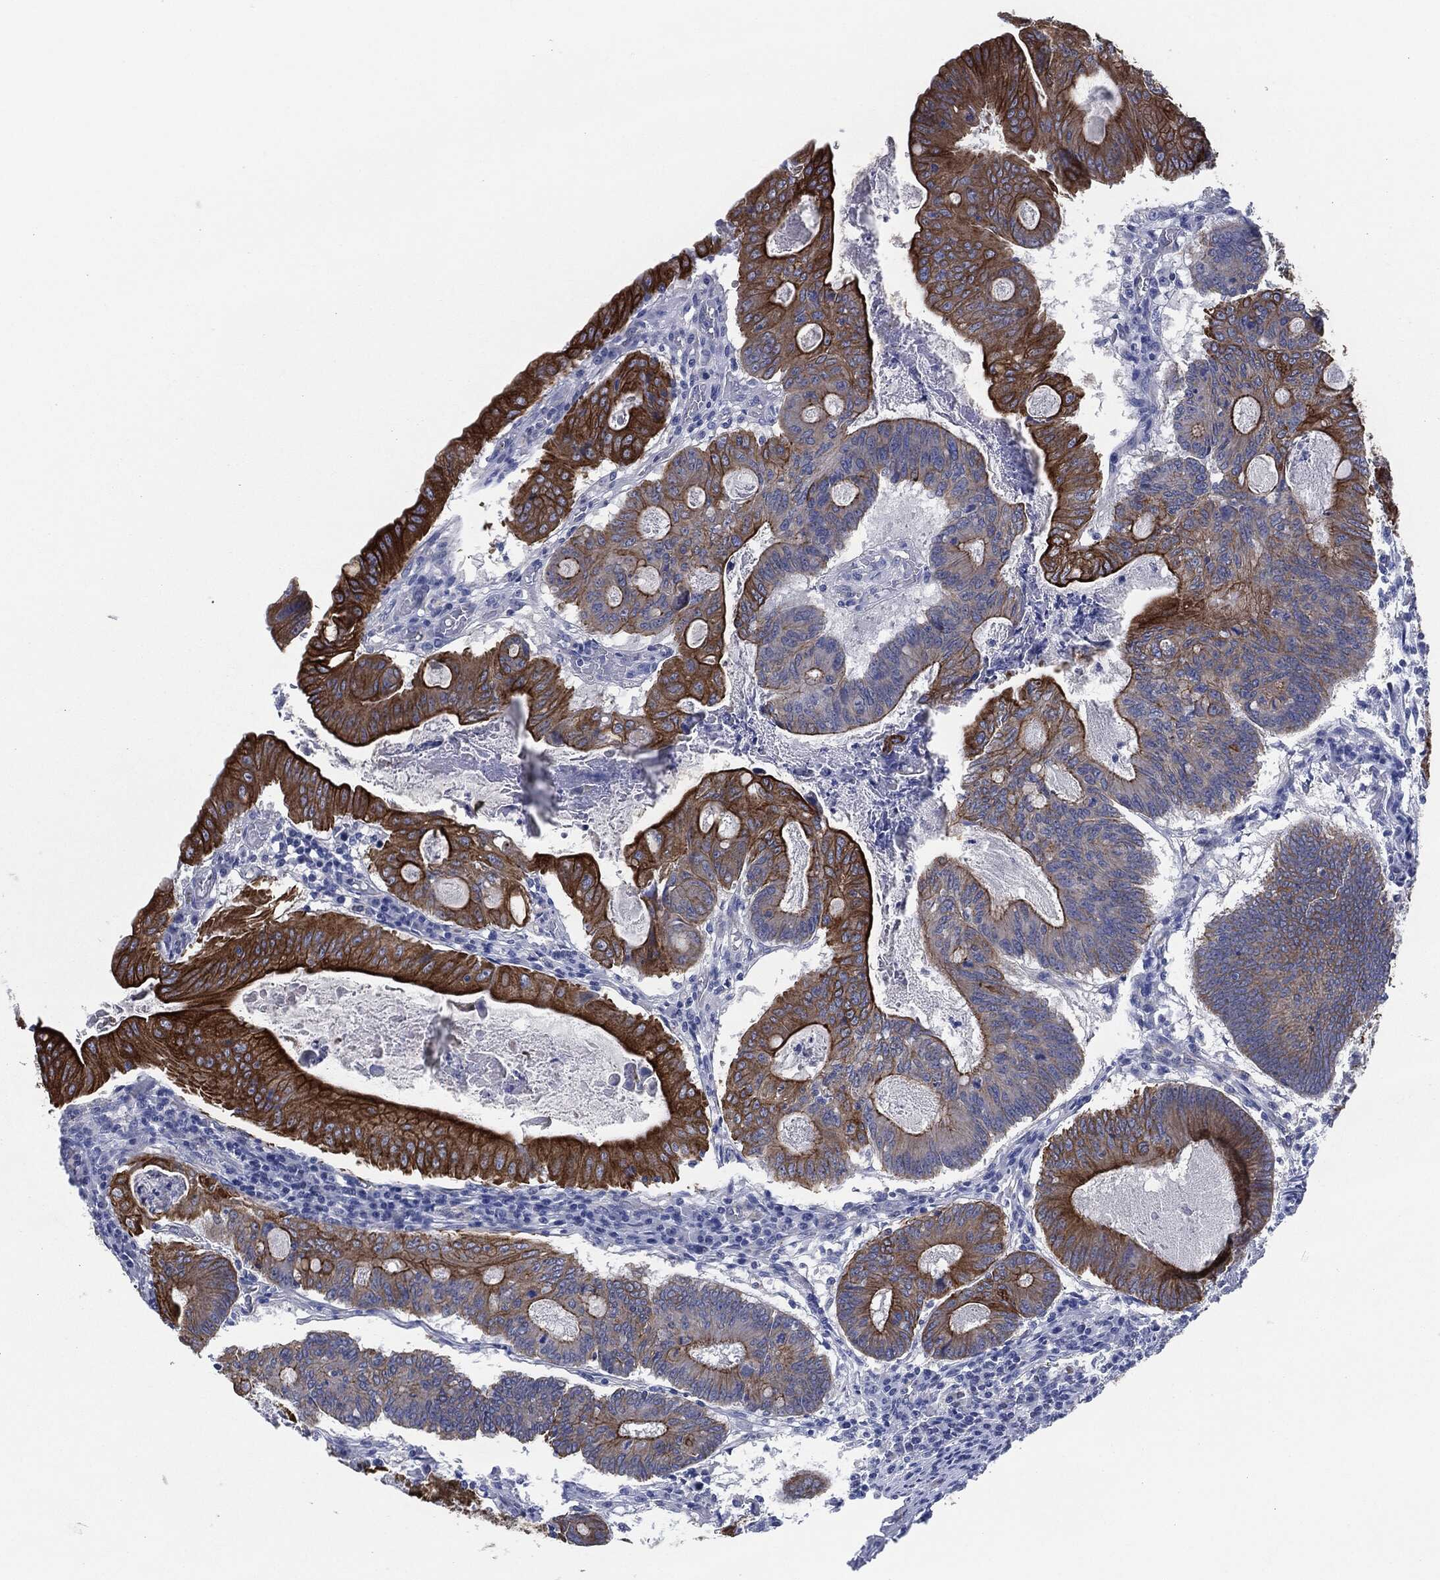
{"staining": {"intensity": "strong", "quantity": "25%-75%", "location": "cytoplasmic/membranous"}, "tissue": "colorectal cancer", "cell_type": "Tumor cells", "image_type": "cancer", "snomed": [{"axis": "morphology", "description": "Adenocarcinoma, NOS"}, {"axis": "topography", "description": "Colon"}], "caption": "Tumor cells reveal strong cytoplasmic/membranous expression in about 25%-75% of cells in colorectal cancer (adenocarcinoma).", "gene": "SHROOM2", "patient": {"sex": "female", "age": 70}}